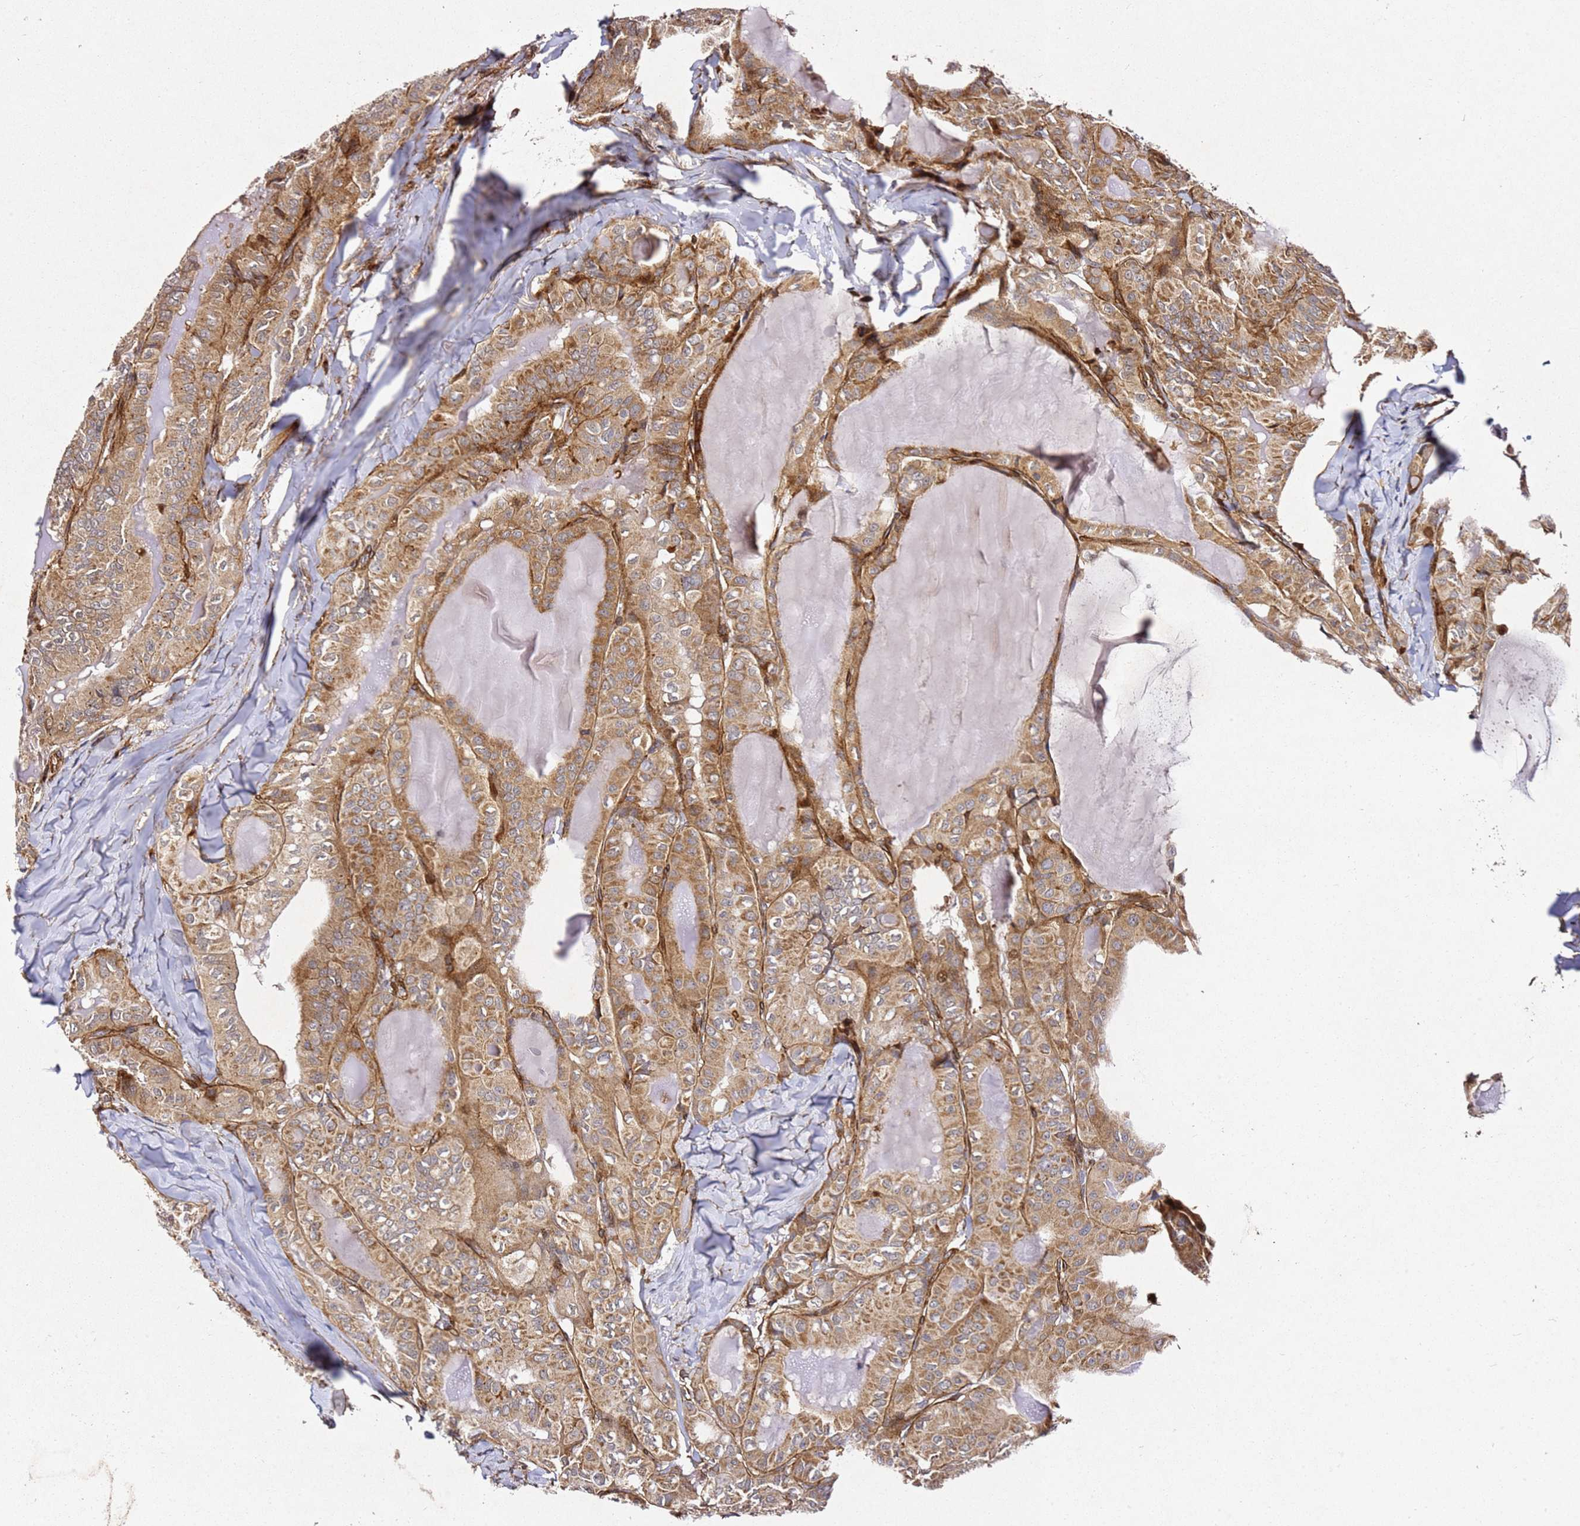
{"staining": {"intensity": "moderate", "quantity": ">75%", "location": "cytoplasmic/membranous"}, "tissue": "thyroid cancer", "cell_type": "Tumor cells", "image_type": "cancer", "snomed": [{"axis": "morphology", "description": "Papillary adenocarcinoma, NOS"}, {"axis": "topography", "description": "Thyroid gland"}], "caption": "Immunohistochemistry histopathology image of neoplastic tissue: human thyroid cancer (papillary adenocarcinoma) stained using immunohistochemistry (IHC) demonstrates medium levels of moderate protein expression localized specifically in the cytoplasmic/membranous of tumor cells, appearing as a cytoplasmic/membranous brown color.", "gene": "ZNF296", "patient": {"sex": "female", "age": 68}}